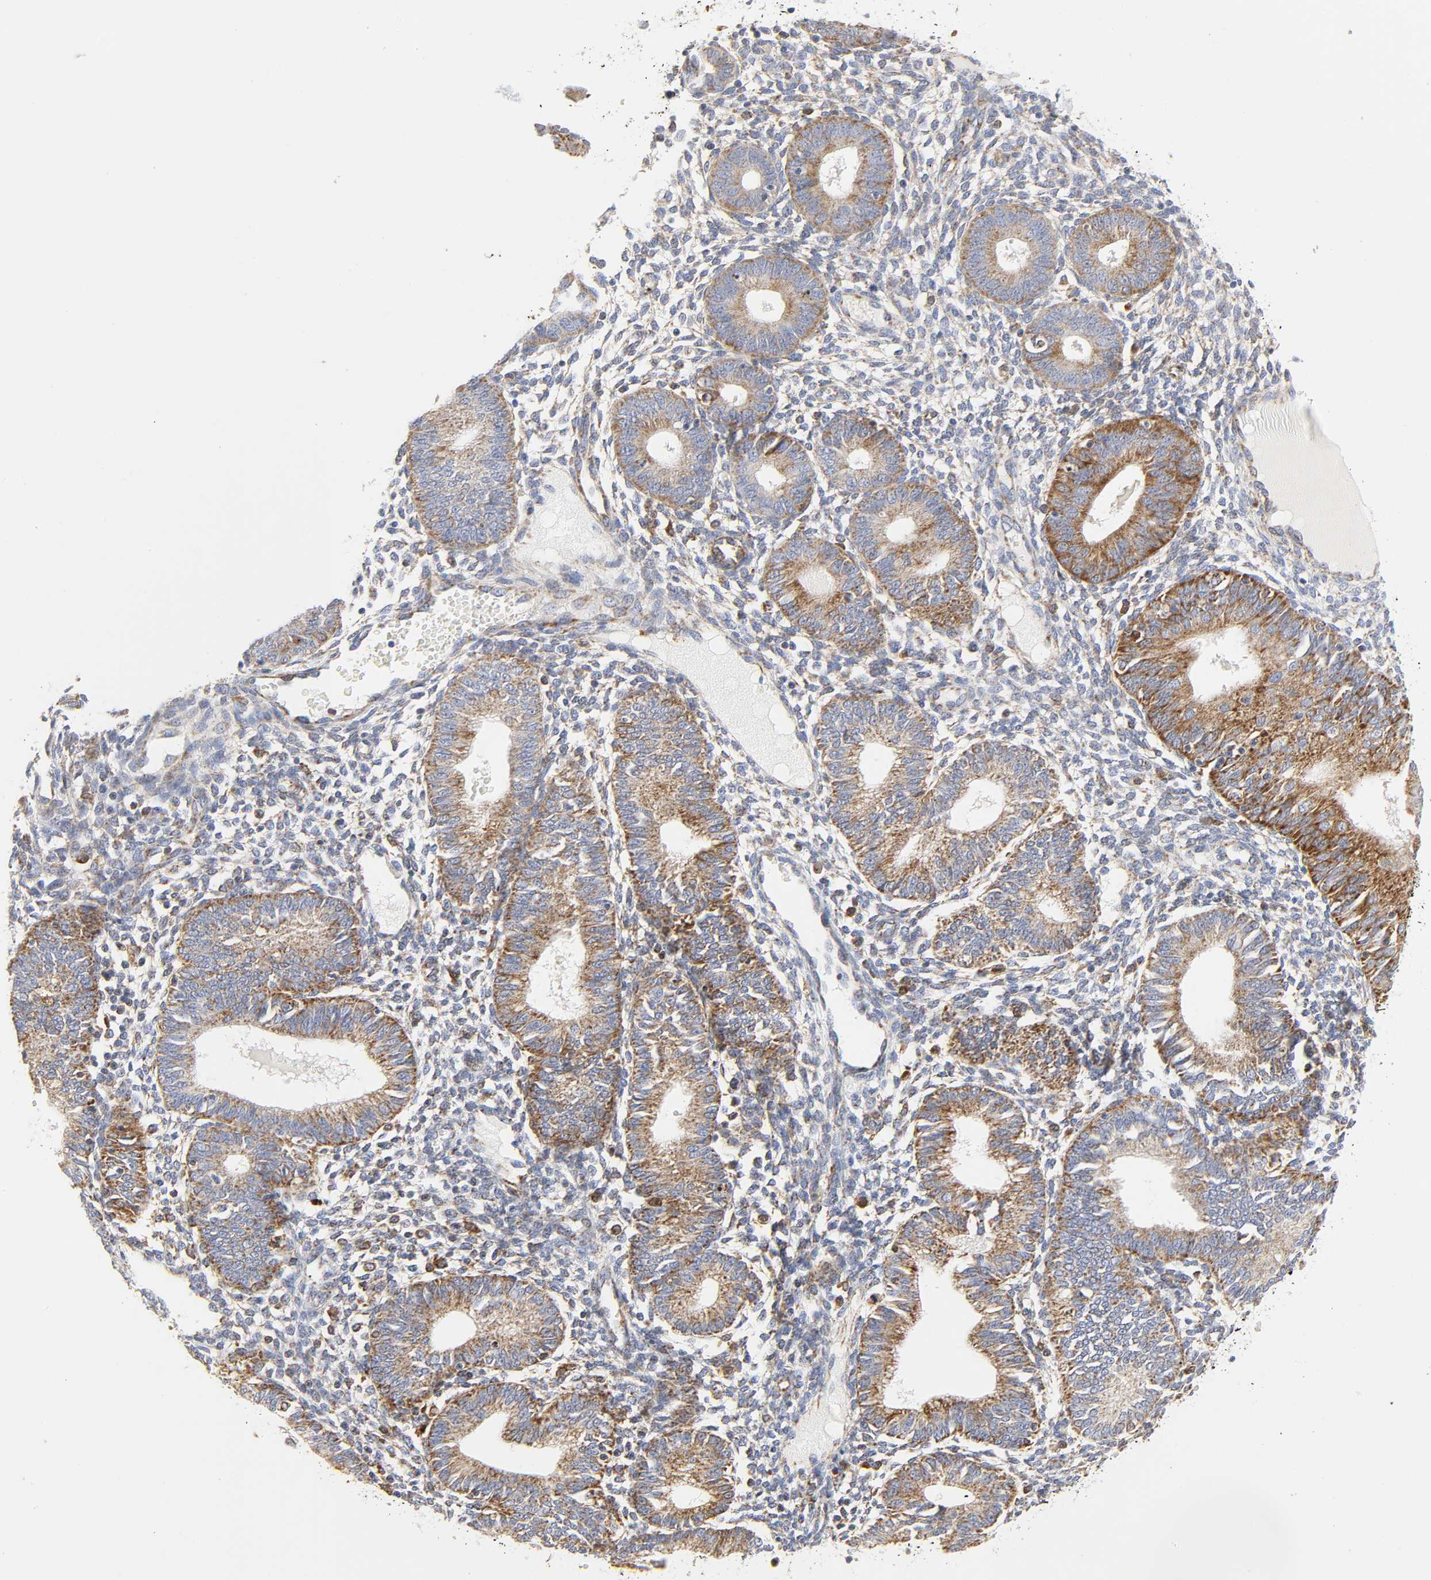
{"staining": {"intensity": "weak", "quantity": "25%-75%", "location": "cytoplasmic/membranous"}, "tissue": "endometrium", "cell_type": "Cells in endometrial stroma", "image_type": "normal", "snomed": [{"axis": "morphology", "description": "Normal tissue, NOS"}, {"axis": "topography", "description": "Endometrium"}], "caption": "Cells in endometrial stroma reveal low levels of weak cytoplasmic/membranous expression in approximately 25%-75% of cells in unremarkable endometrium.", "gene": "CYCS", "patient": {"sex": "female", "age": 61}}